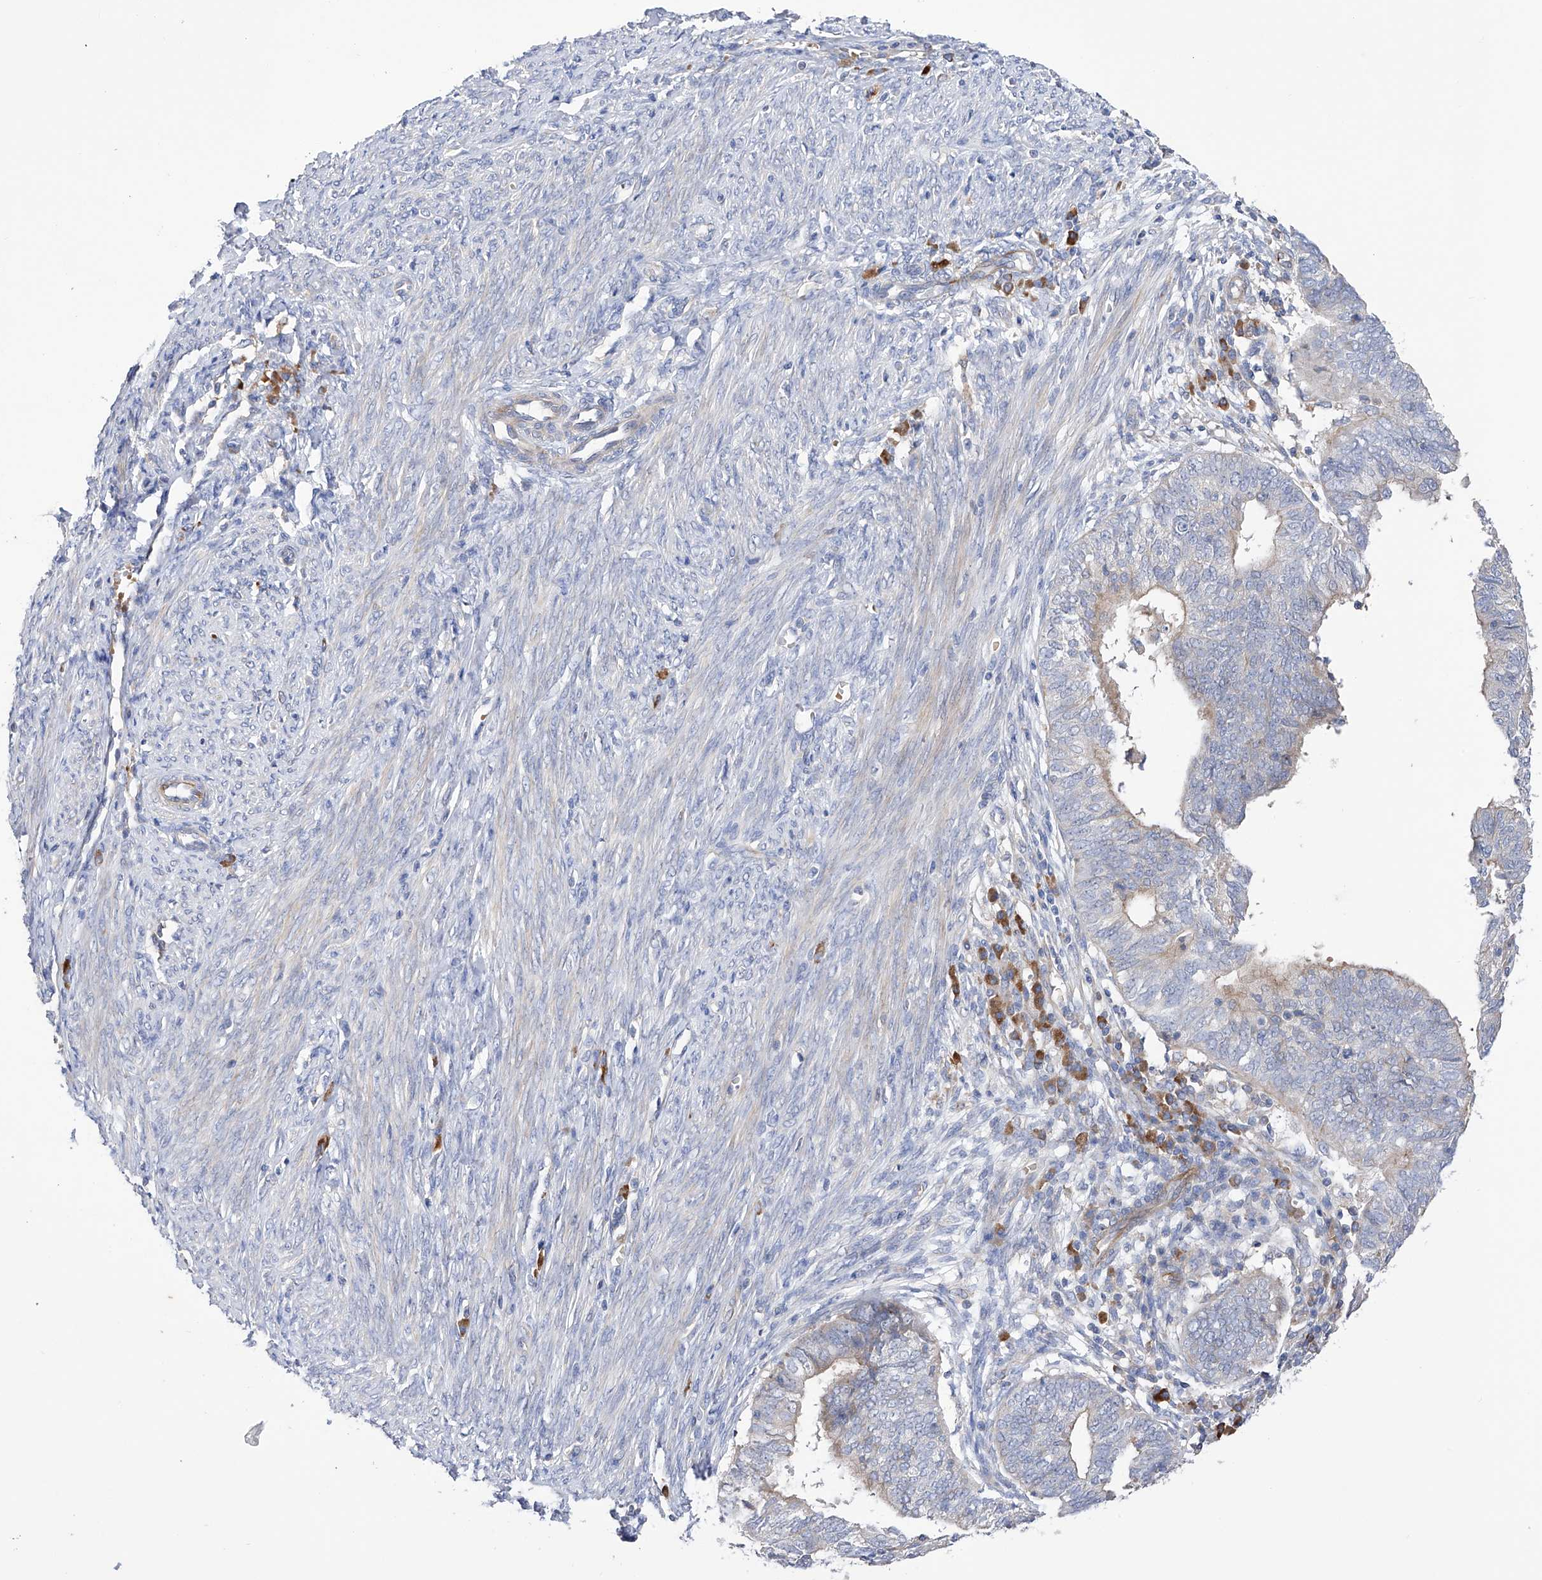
{"staining": {"intensity": "weak", "quantity": "<25%", "location": "cytoplasmic/membranous"}, "tissue": "endometrial cancer", "cell_type": "Tumor cells", "image_type": "cancer", "snomed": [{"axis": "morphology", "description": "Adenocarcinoma, NOS"}, {"axis": "topography", "description": "Uterus"}], "caption": "Tumor cells are negative for protein expression in human adenocarcinoma (endometrial). (Stains: DAB (3,3'-diaminobenzidine) IHC with hematoxylin counter stain, Microscopy: brightfield microscopy at high magnification).", "gene": "NFATC4", "patient": {"sex": "female", "age": 77}}